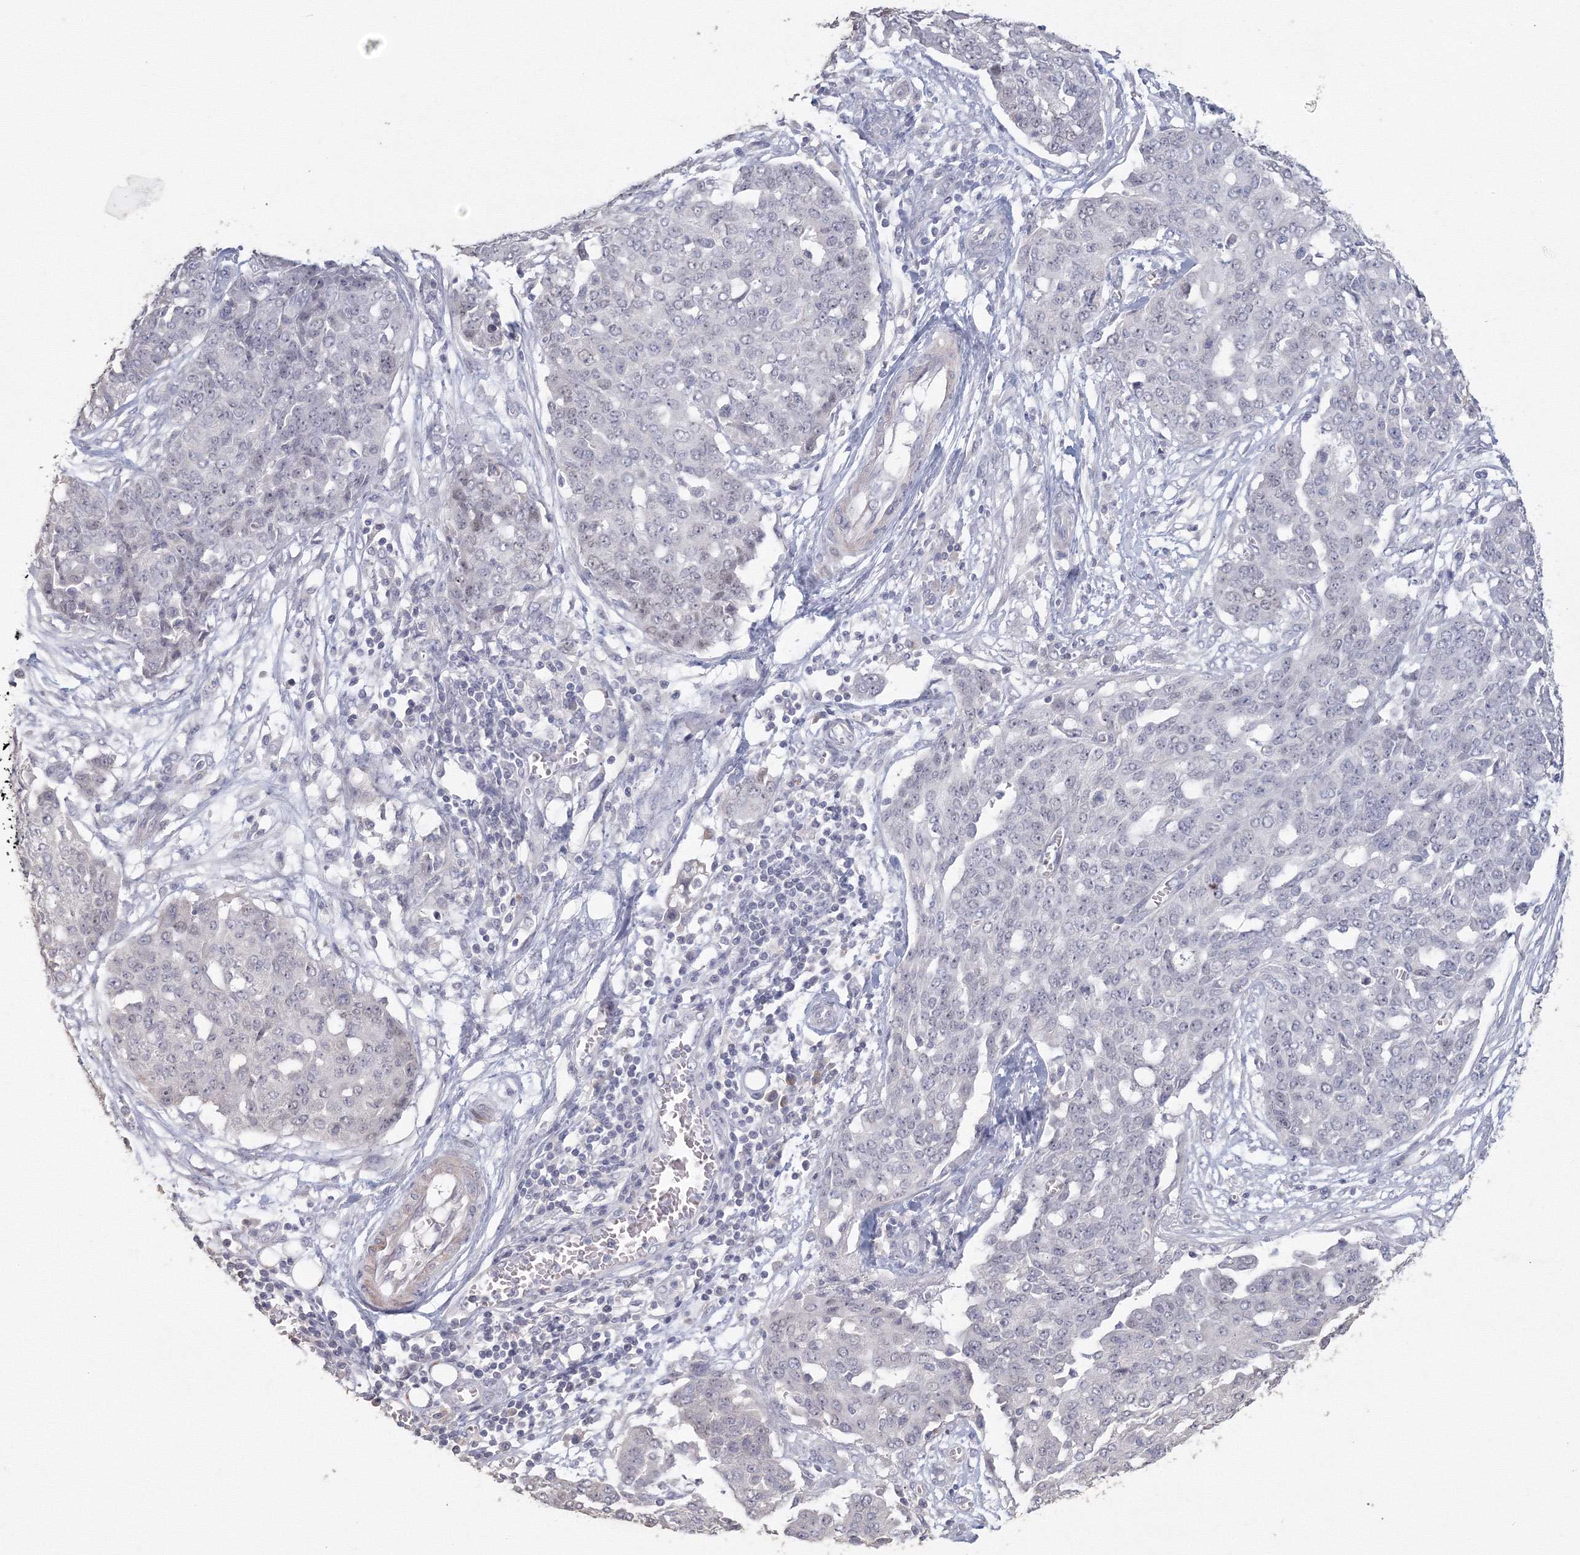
{"staining": {"intensity": "negative", "quantity": "none", "location": "none"}, "tissue": "ovarian cancer", "cell_type": "Tumor cells", "image_type": "cancer", "snomed": [{"axis": "morphology", "description": "Cystadenocarcinoma, serous, NOS"}, {"axis": "topography", "description": "Soft tissue"}, {"axis": "topography", "description": "Ovary"}], "caption": "Ovarian cancer was stained to show a protein in brown. There is no significant staining in tumor cells.", "gene": "TACC2", "patient": {"sex": "female", "age": 57}}